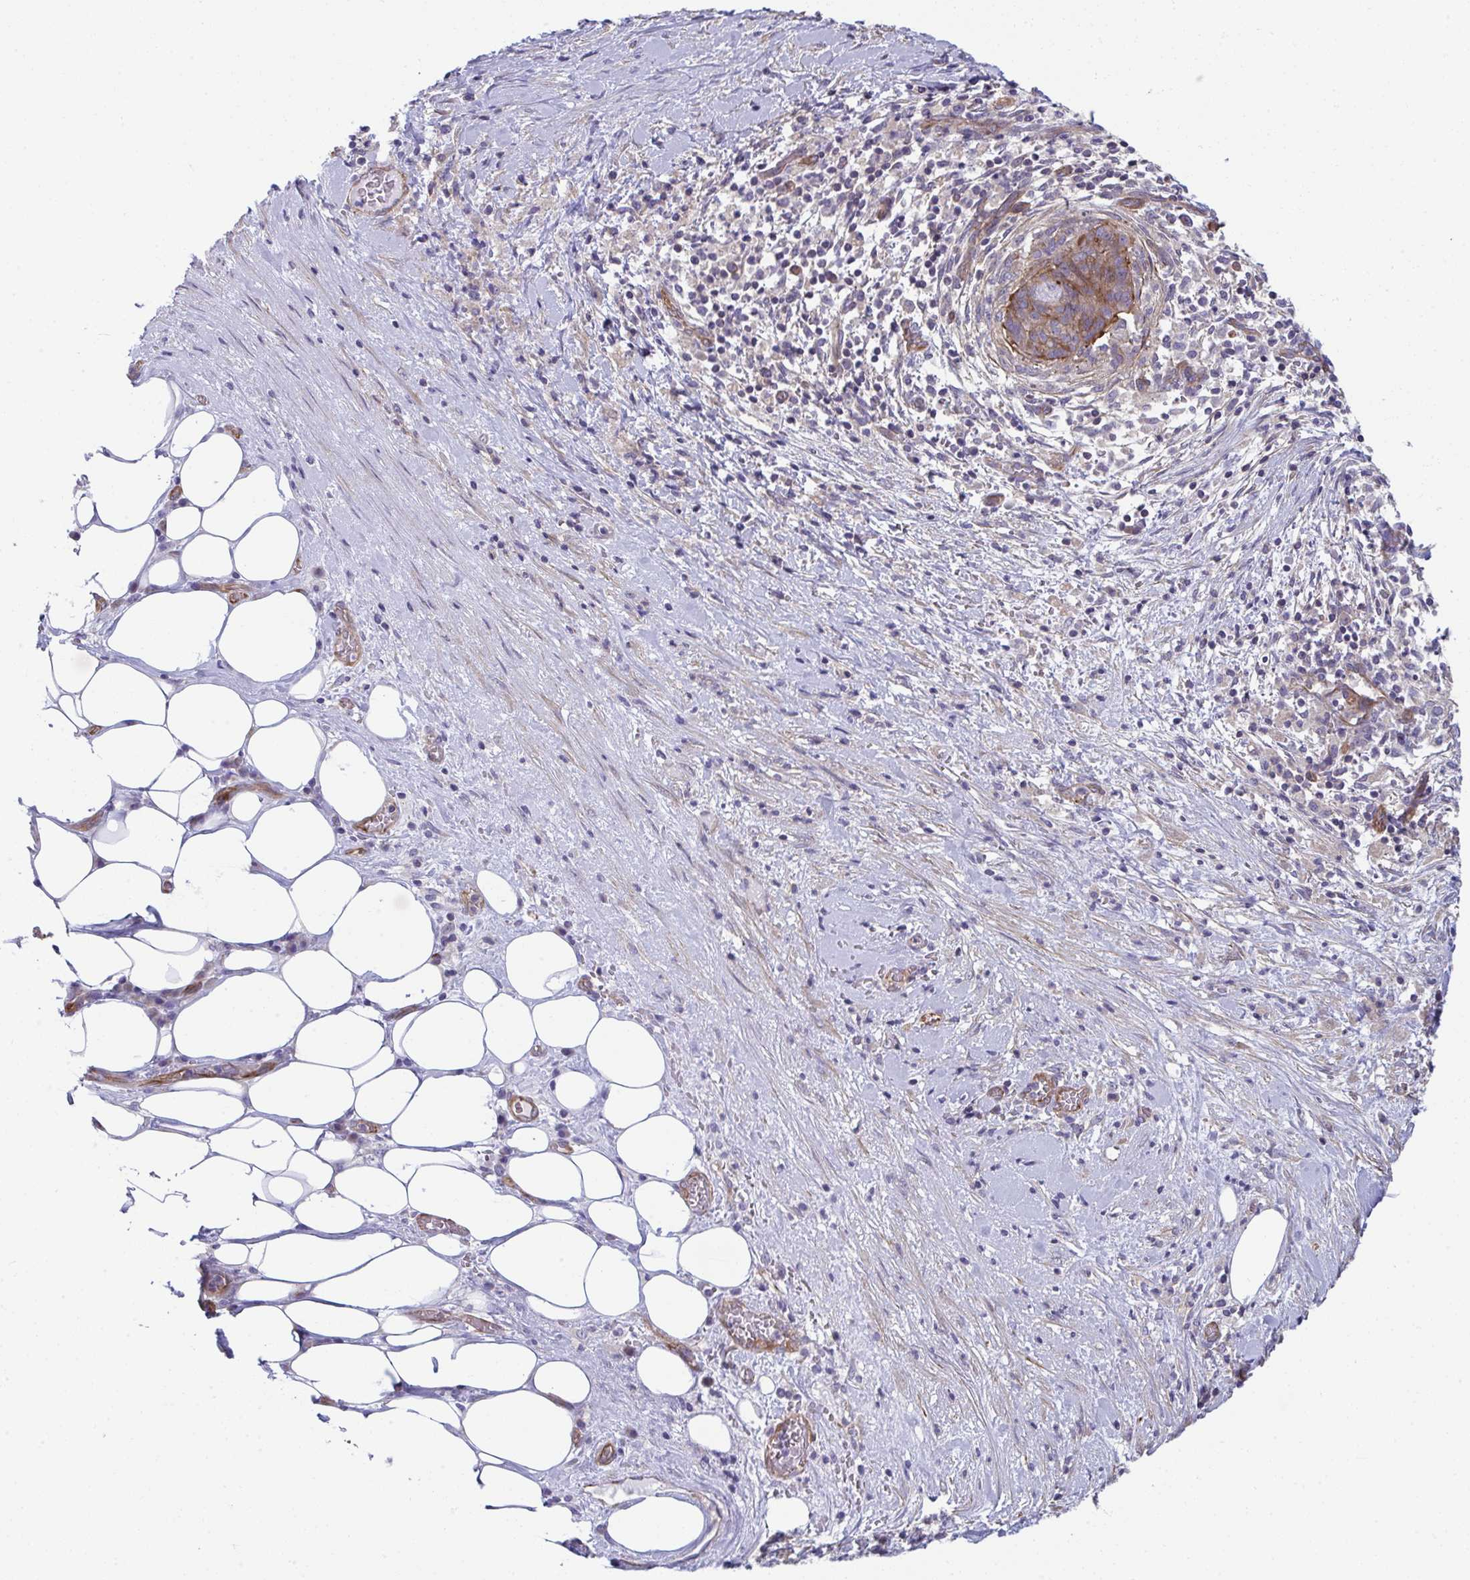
{"staining": {"intensity": "moderate", "quantity": "<25%", "location": "cytoplasmic/membranous"}, "tissue": "pancreatic cancer", "cell_type": "Tumor cells", "image_type": "cancer", "snomed": [{"axis": "morphology", "description": "Adenocarcinoma, NOS"}, {"axis": "topography", "description": "Pancreas"}], "caption": "Approximately <25% of tumor cells in pancreatic adenocarcinoma exhibit moderate cytoplasmic/membranous protein staining as visualized by brown immunohistochemical staining.", "gene": "MYL12A", "patient": {"sex": "male", "age": 44}}